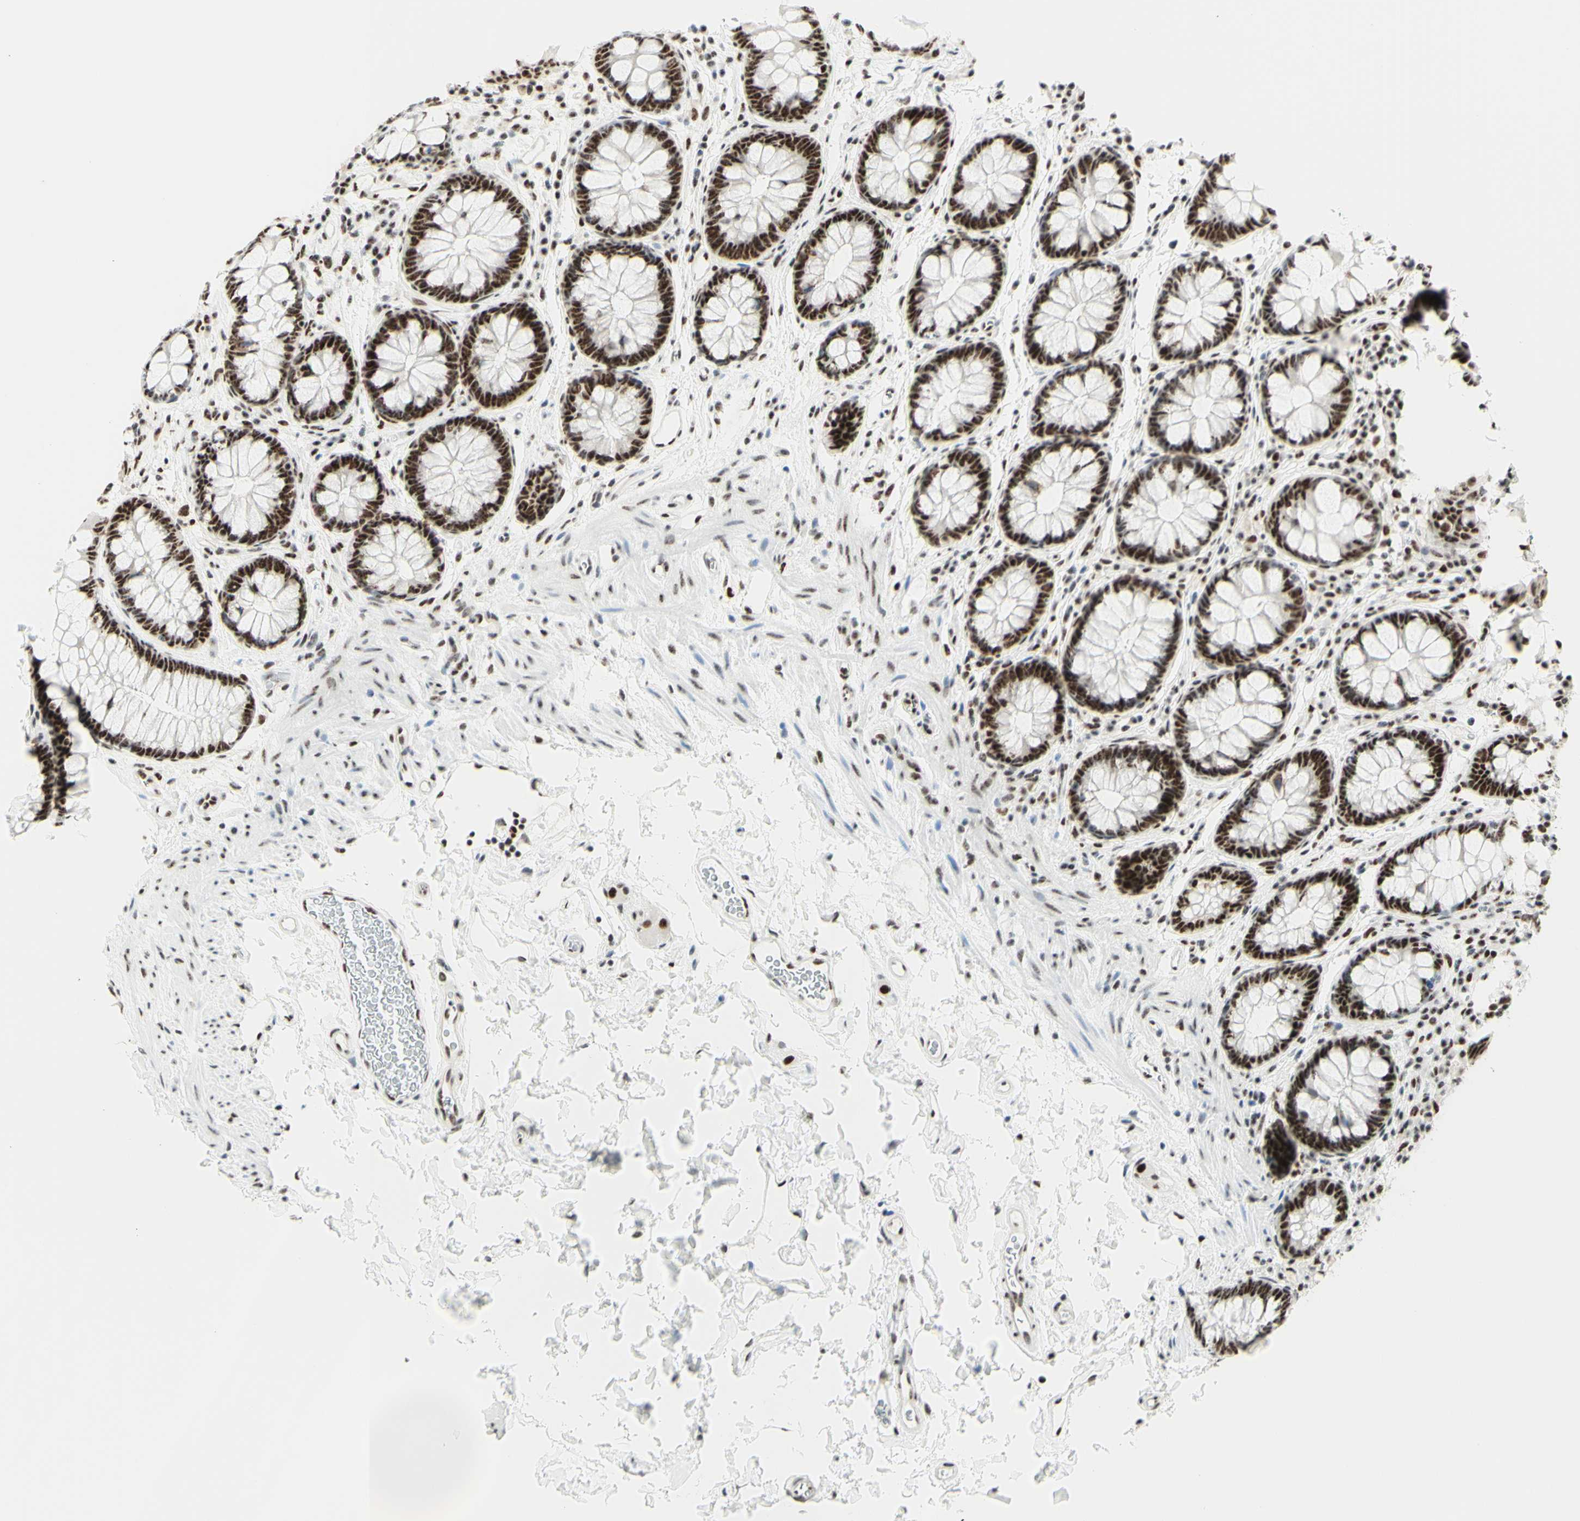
{"staining": {"intensity": "moderate", "quantity": ">75%", "location": "nuclear"}, "tissue": "colon", "cell_type": "Endothelial cells", "image_type": "normal", "snomed": [{"axis": "morphology", "description": "Normal tissue, NOS"}, {"axis": "topography", "description": "Colon"}], "caption": "Normal colon demonstrates moderate nuclear staining in about >75% of endothelial cells (DAB = brown stain, brightfield microscopy at high magnification)..", "gene": "WTAP", "patient": {"sex": "female", "age": 80}}